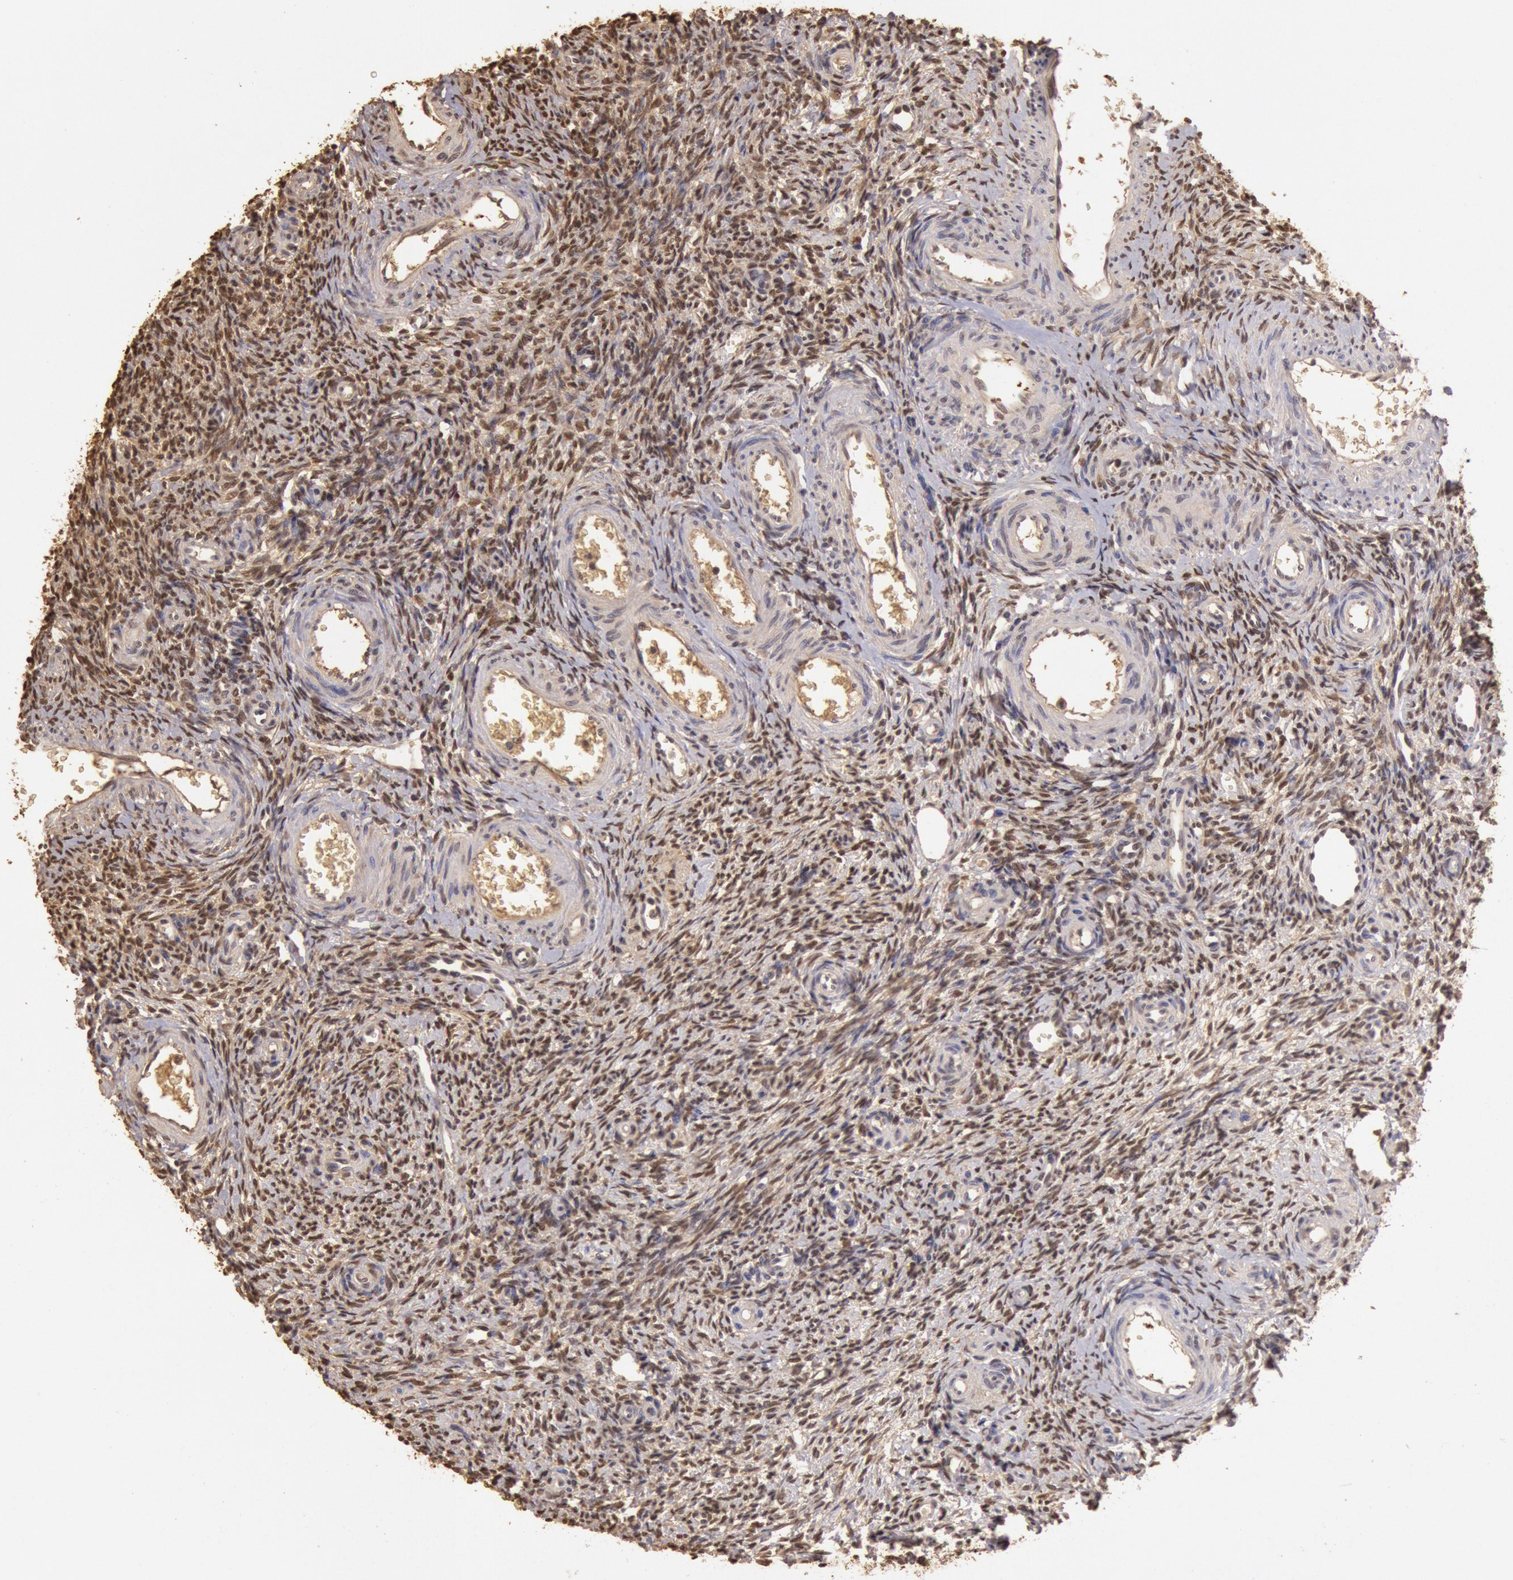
{"staining": {"intensity": "moderate", "quantity": "25%-75%", "location": "none"}, "tissue": "ovary", "cell_type": "Follicle cells", "image_type": "normal", "snomed": [{"axis": "morphology", "description": "Normal tissue, NOS"}, {"axis": "topography", "description": "Ovary"}], "caption": "The micrograph displays a brown stain indicating the presence of a protein in the None of follicle cells in ovary.", "gene": "SOD1", "patient": {"sex": "female", "age": 39}}